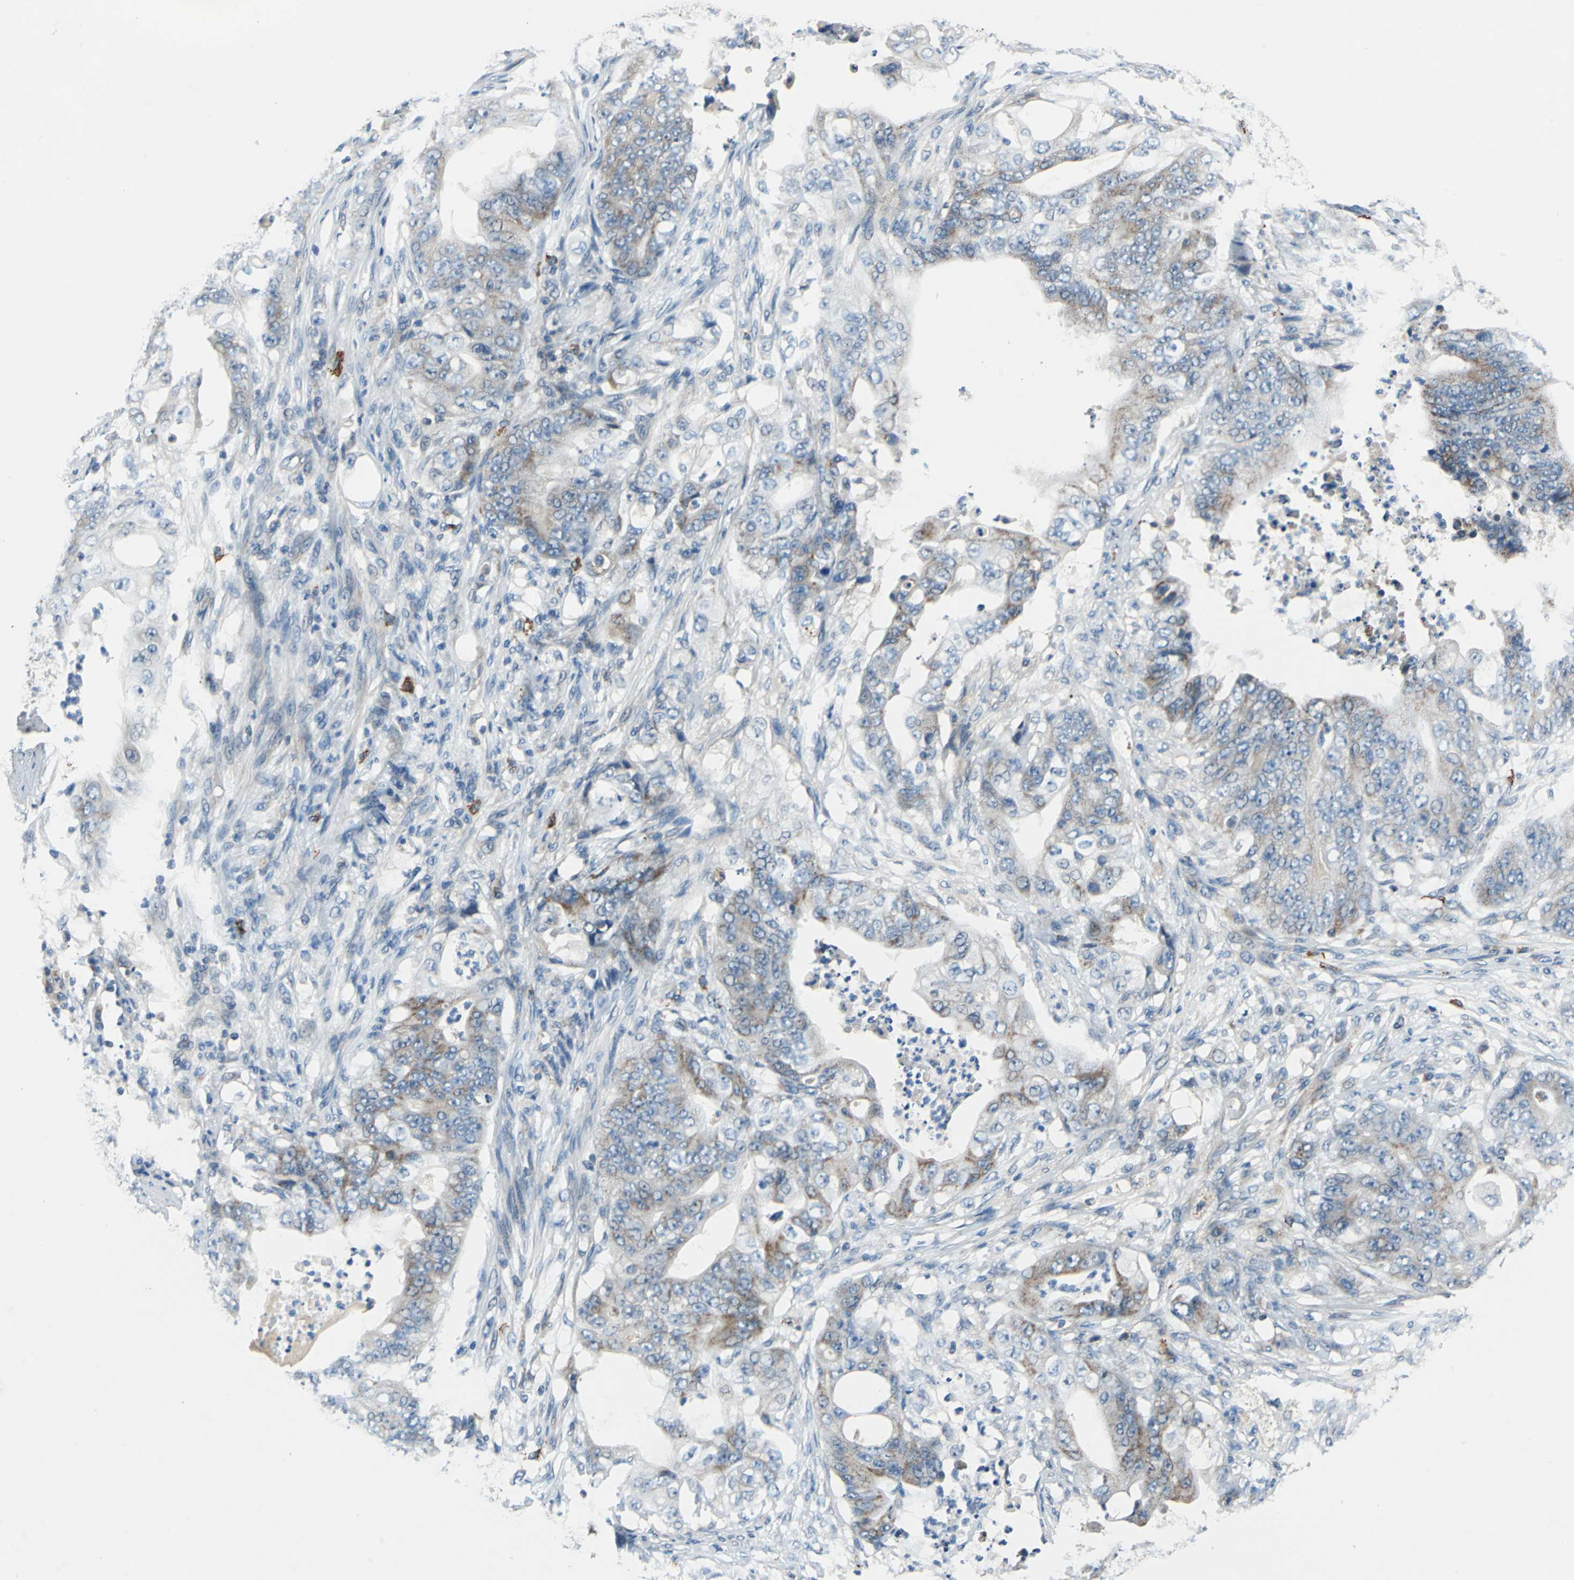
{"staining": {"intensity": "weak", "quantity": "25%-75%", "location": "cytoplasmic/membranous"}, "tissue": "stomach cancer", "cell_type": "Tumor cells", "image_type": "cancer", "snomed": [{"axis": "morphology", "description": "Adenocarcinoma, NOS"}, {"axis": "topography", "description": "Stomach"}], "caption": "The micrograph displays staining of stomach cancer, revealing weak cytoplasmic/membranous protein staining (brown color) within tumor cells.", "gene": "SLC19A2", "patient": {"sex": "female", "age": 73}}